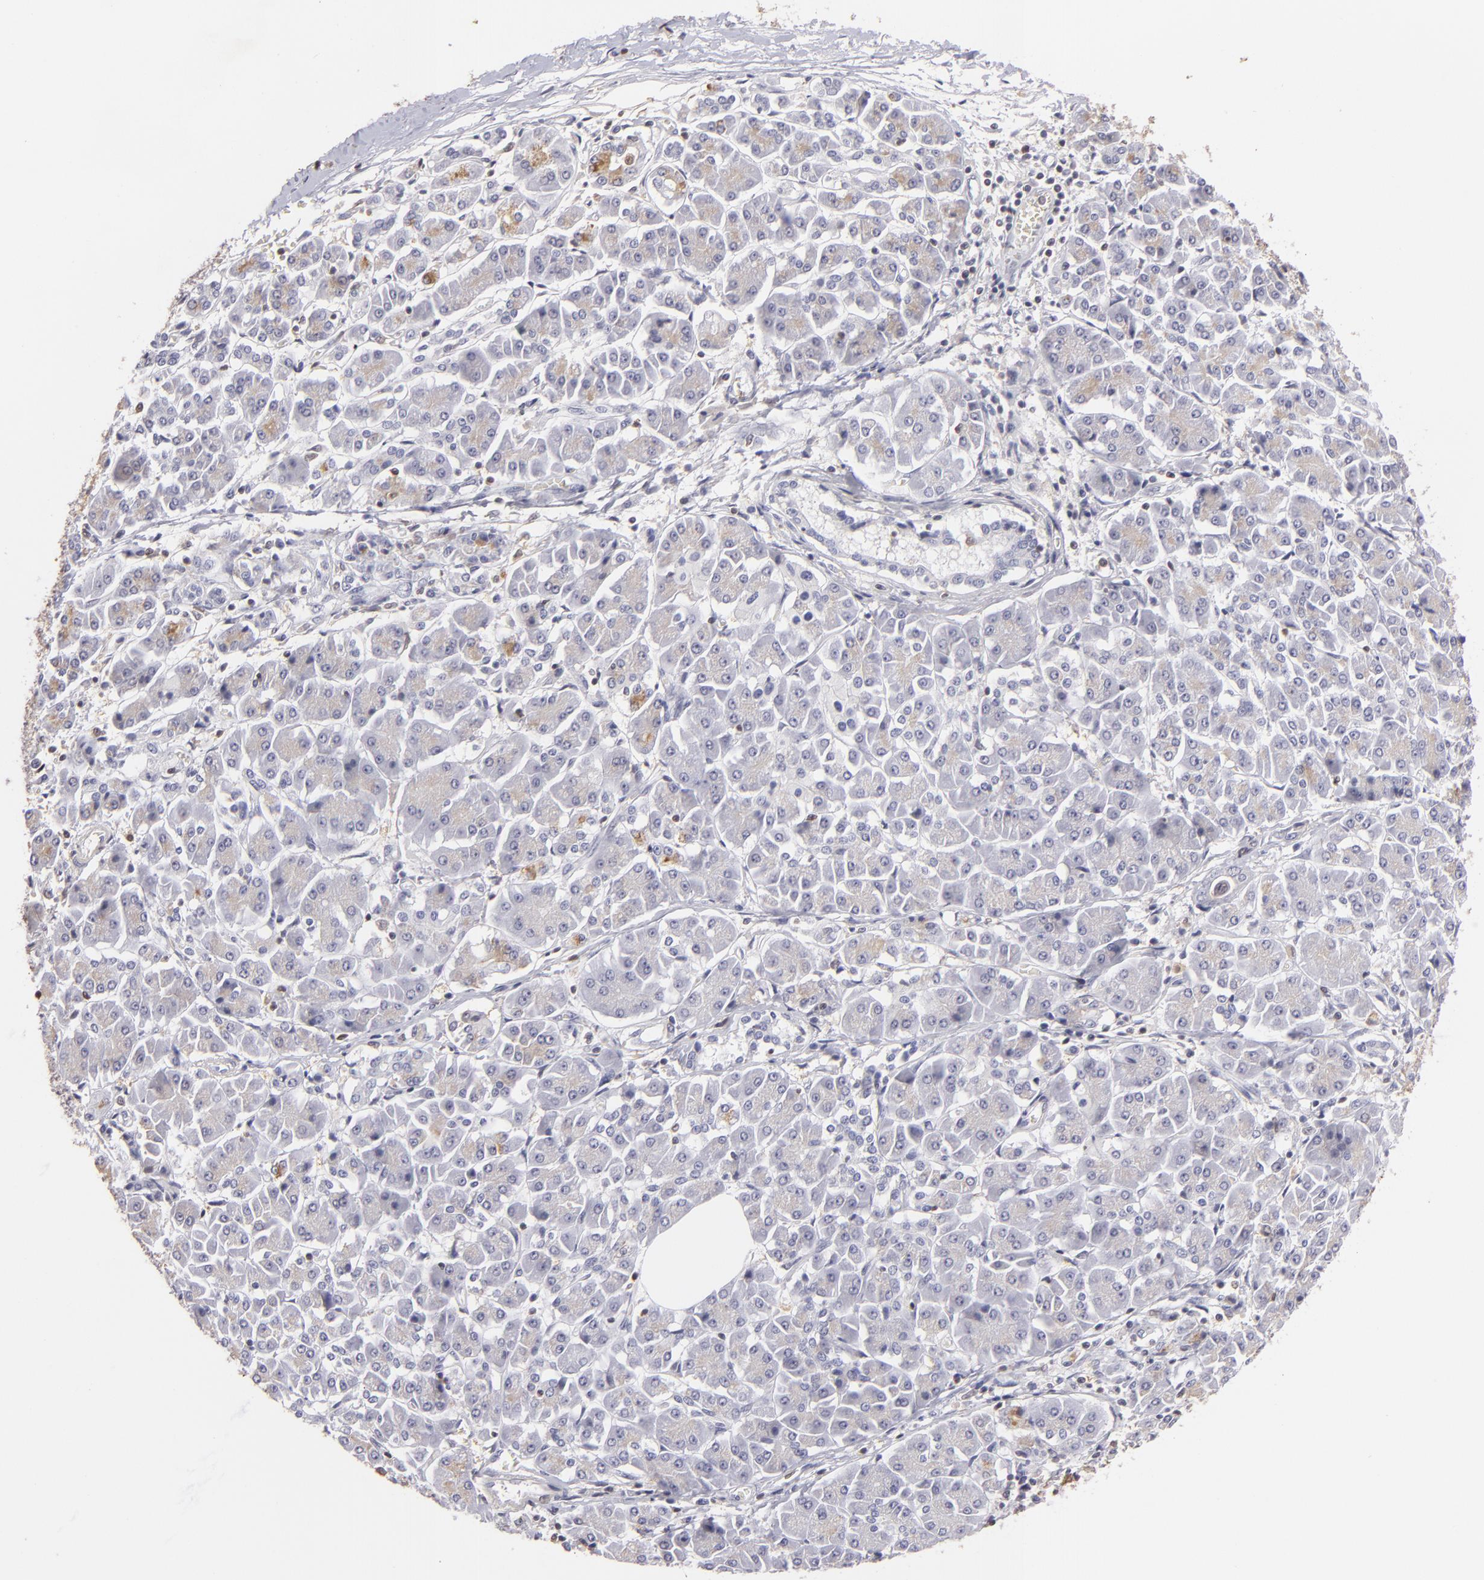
{"staining": {"intensity": "moderate", "quantity": "<25%", "location": "cytoplasmic/membranous,nuclear"}, "tissue": "pancreatic cancer", "cell_type": "Tumor cells", "image_type": "cancer", "snomed": [{"axis": "morphology", "description": "Adenocarcinoma, NOS"}, {"axis": "topography", "description": "Pancreas"}], "caption": "Protein analysis of pancreatic cancer (adenocarcinoma) tissue shows moderate cytoplasmic/membranous and nuclear expression in approximately <25% of tumor cells.", "gene": "S100A2", "patient": {"sex": "female", "age": 57}}